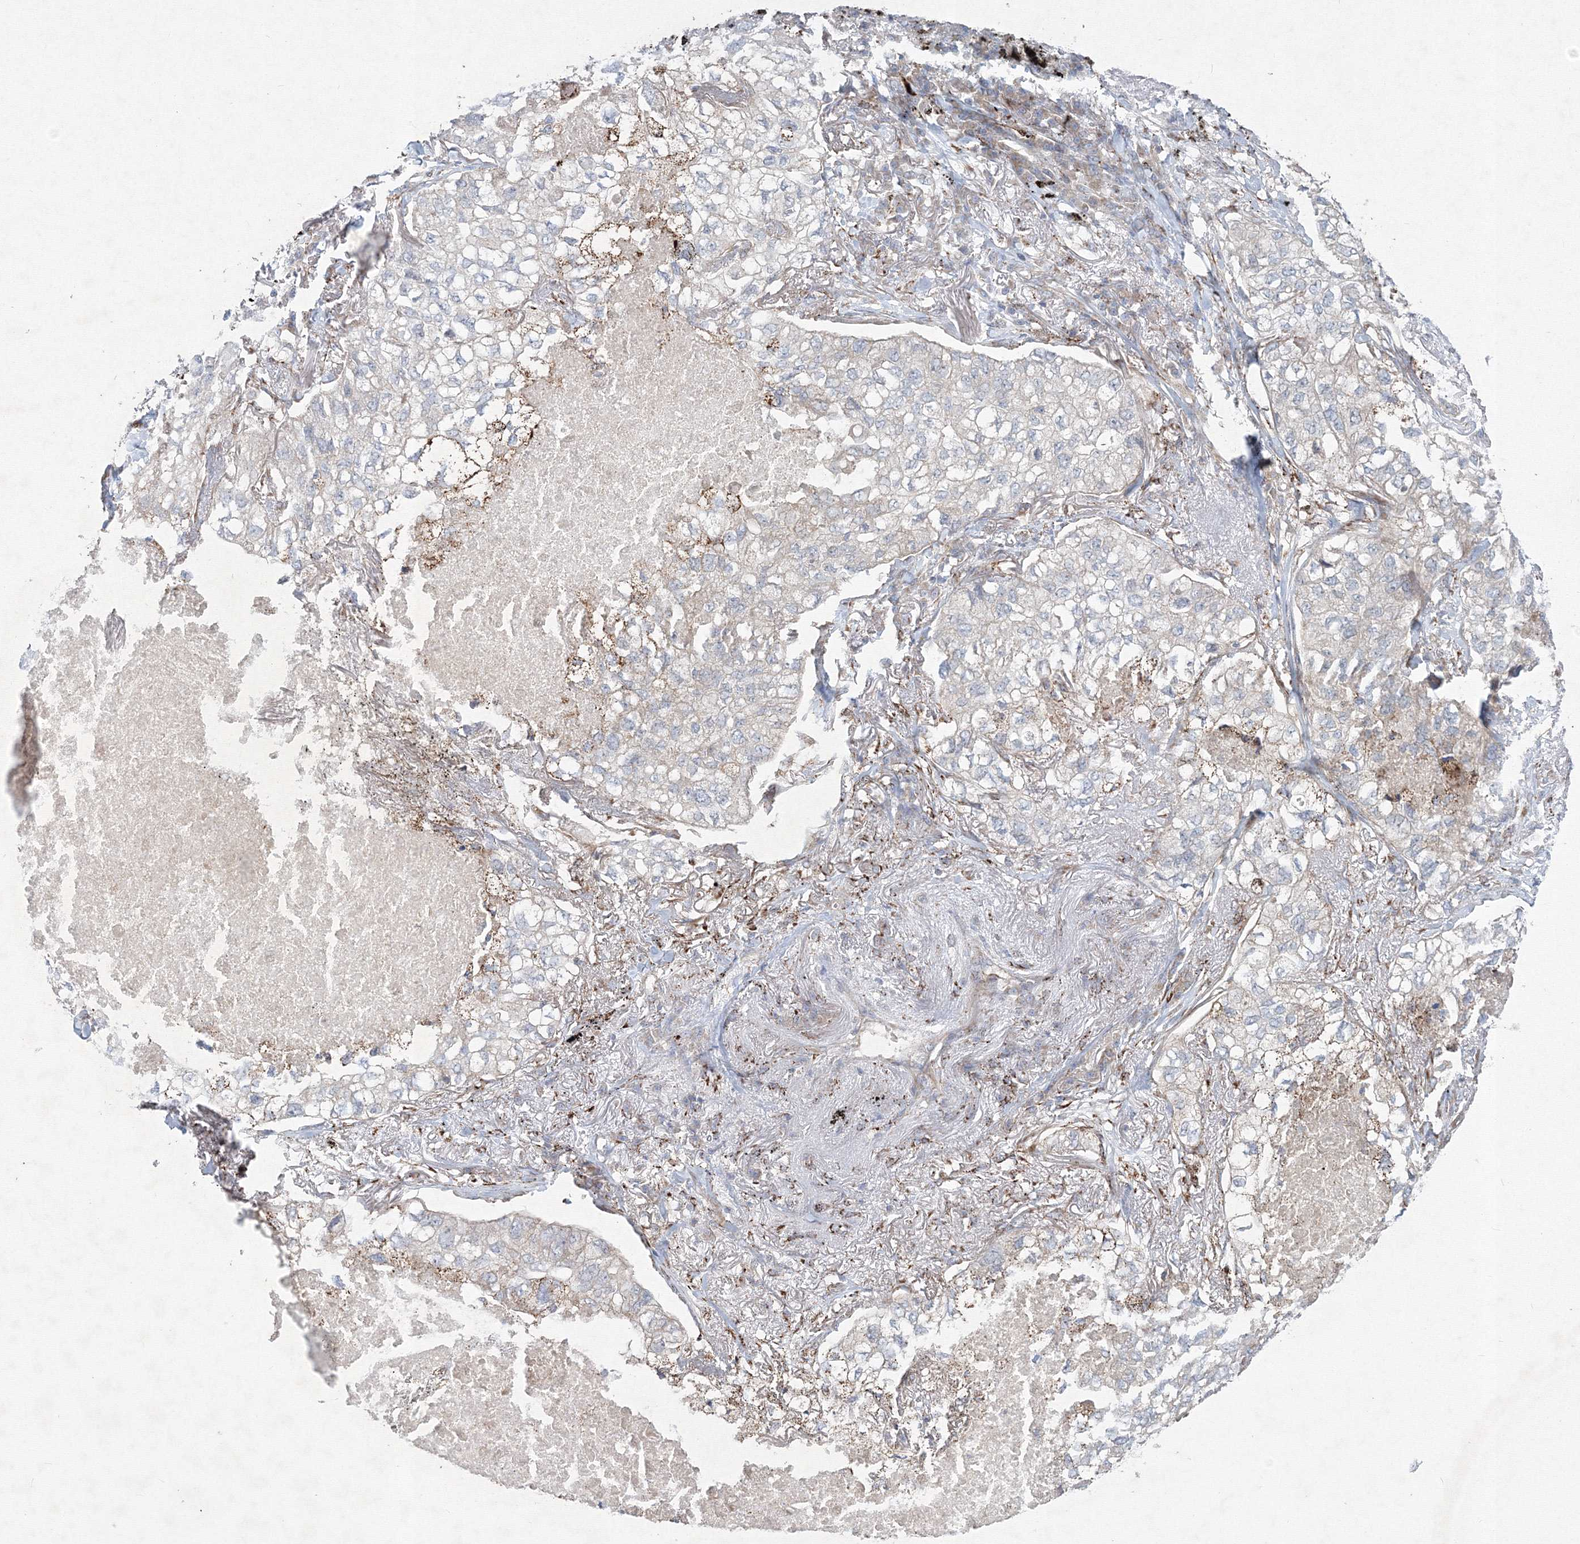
{"staining": {"intensity": "negative", "quantity": "none", "location": "none"}, "tissue": "lung cancer", "cell_type": "Tumor cells", "image_type": "cancer", "snomed": [{"axis": "morphology", "description": "Adenocarcinoma, NOS"}, {"axis": "topography", "description": "Lung"}], "caption": "Adenocarcinoma (lung) was stained to show a protein in brown. There is no significant expression in tumor cells.", "gene": "WDR49", "patient": {"sex": "male", "age": 65}}